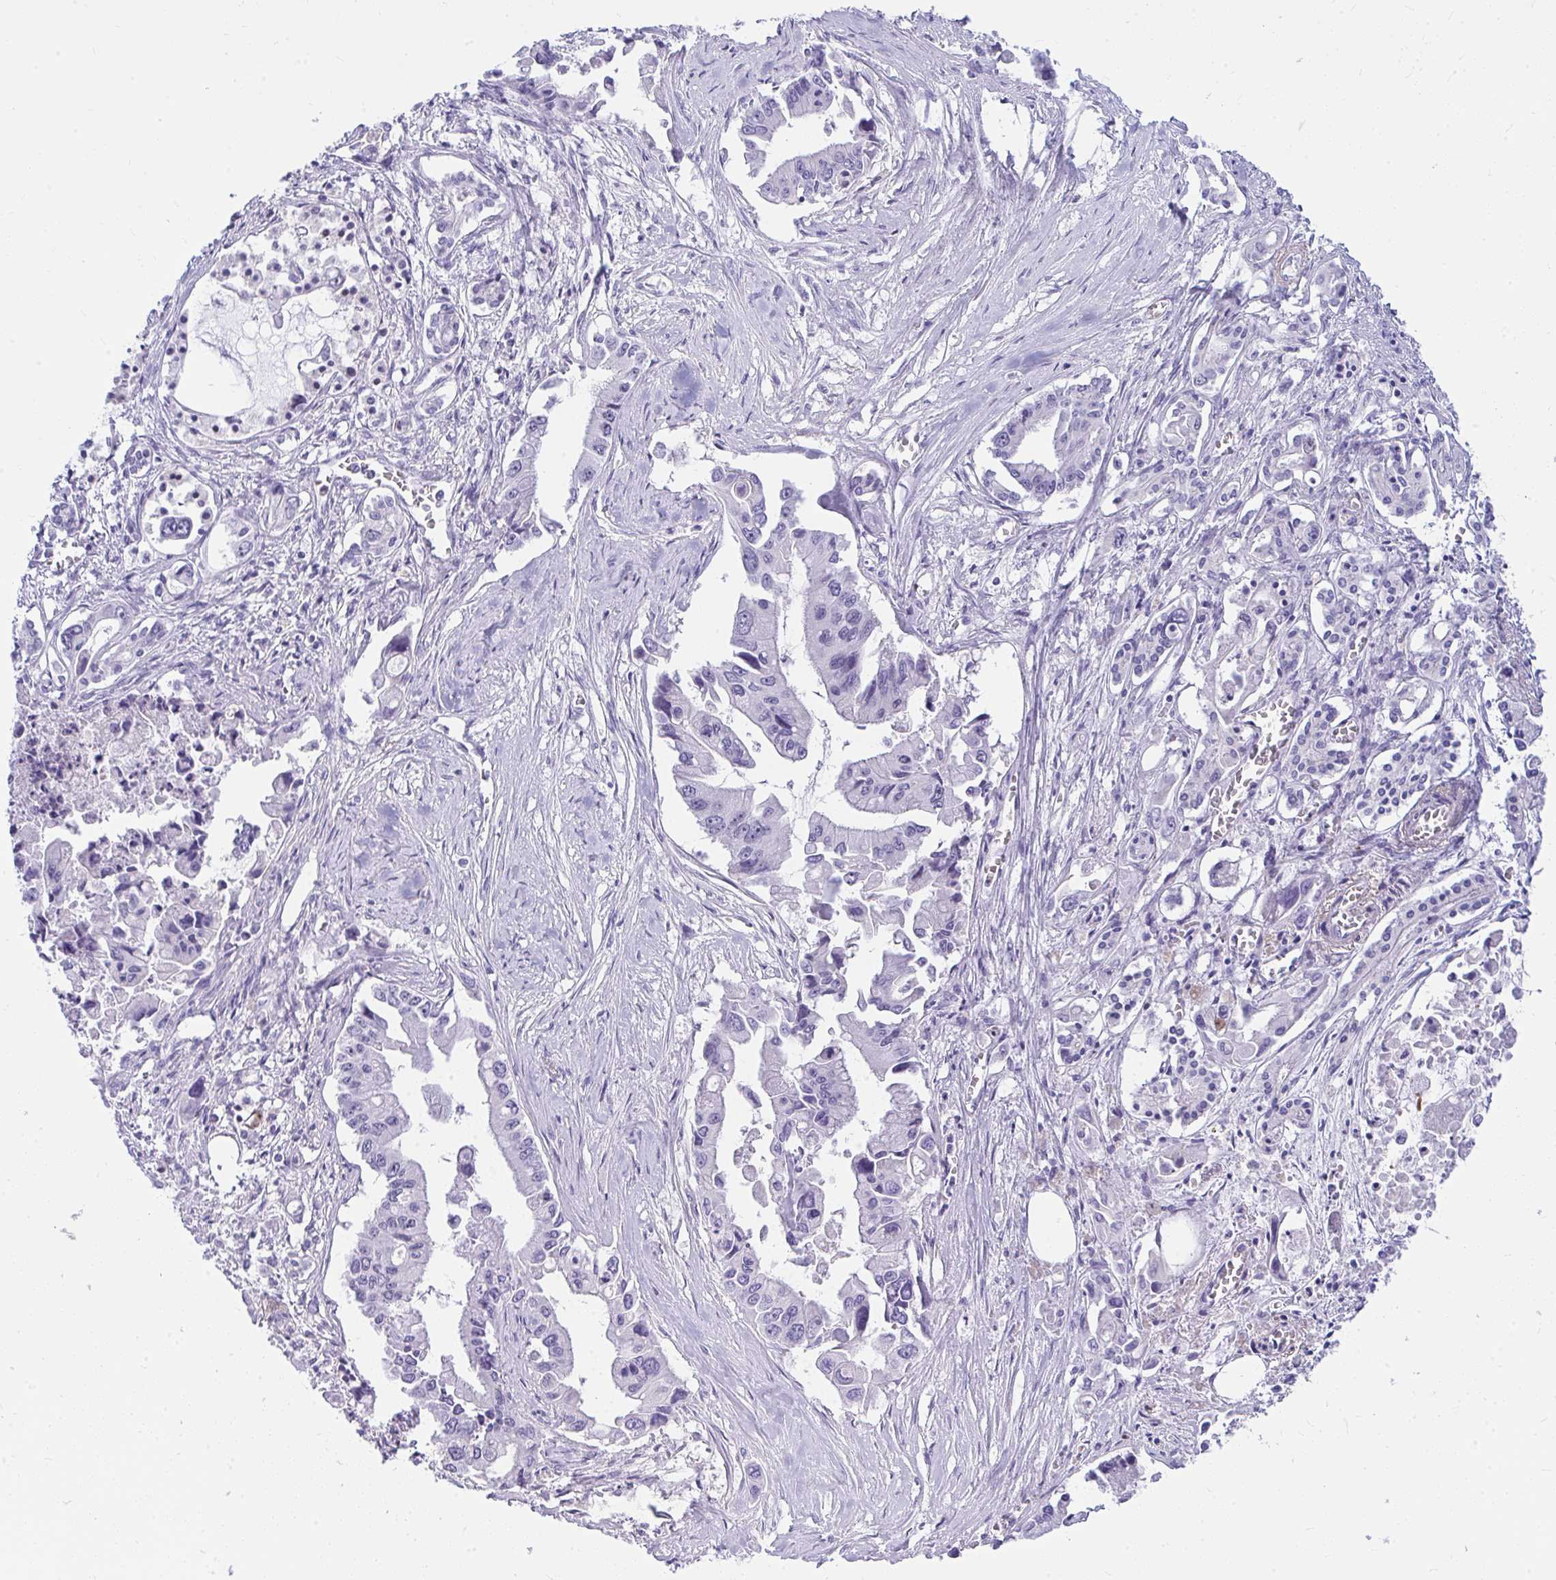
{"staining": {"intensity": "negative", "quantity": "none", "location": "none"}, "tissue": "pancreatic cancer", "cell_type": "Tumor cells", "image_type": "cancer", "snomed": [{"axis": "morphology", "description": "Adenocarcinoma, NOS"}, {"axis": "topography", "description": "Pancreas"}], "caption": "Immunohistochemistry of pancreatic cancer (adenocarcinoma) demonstrates no staining in tumor cells.", "gene": "LRRC36", "patient": {"sex": "male", "age": 84}}